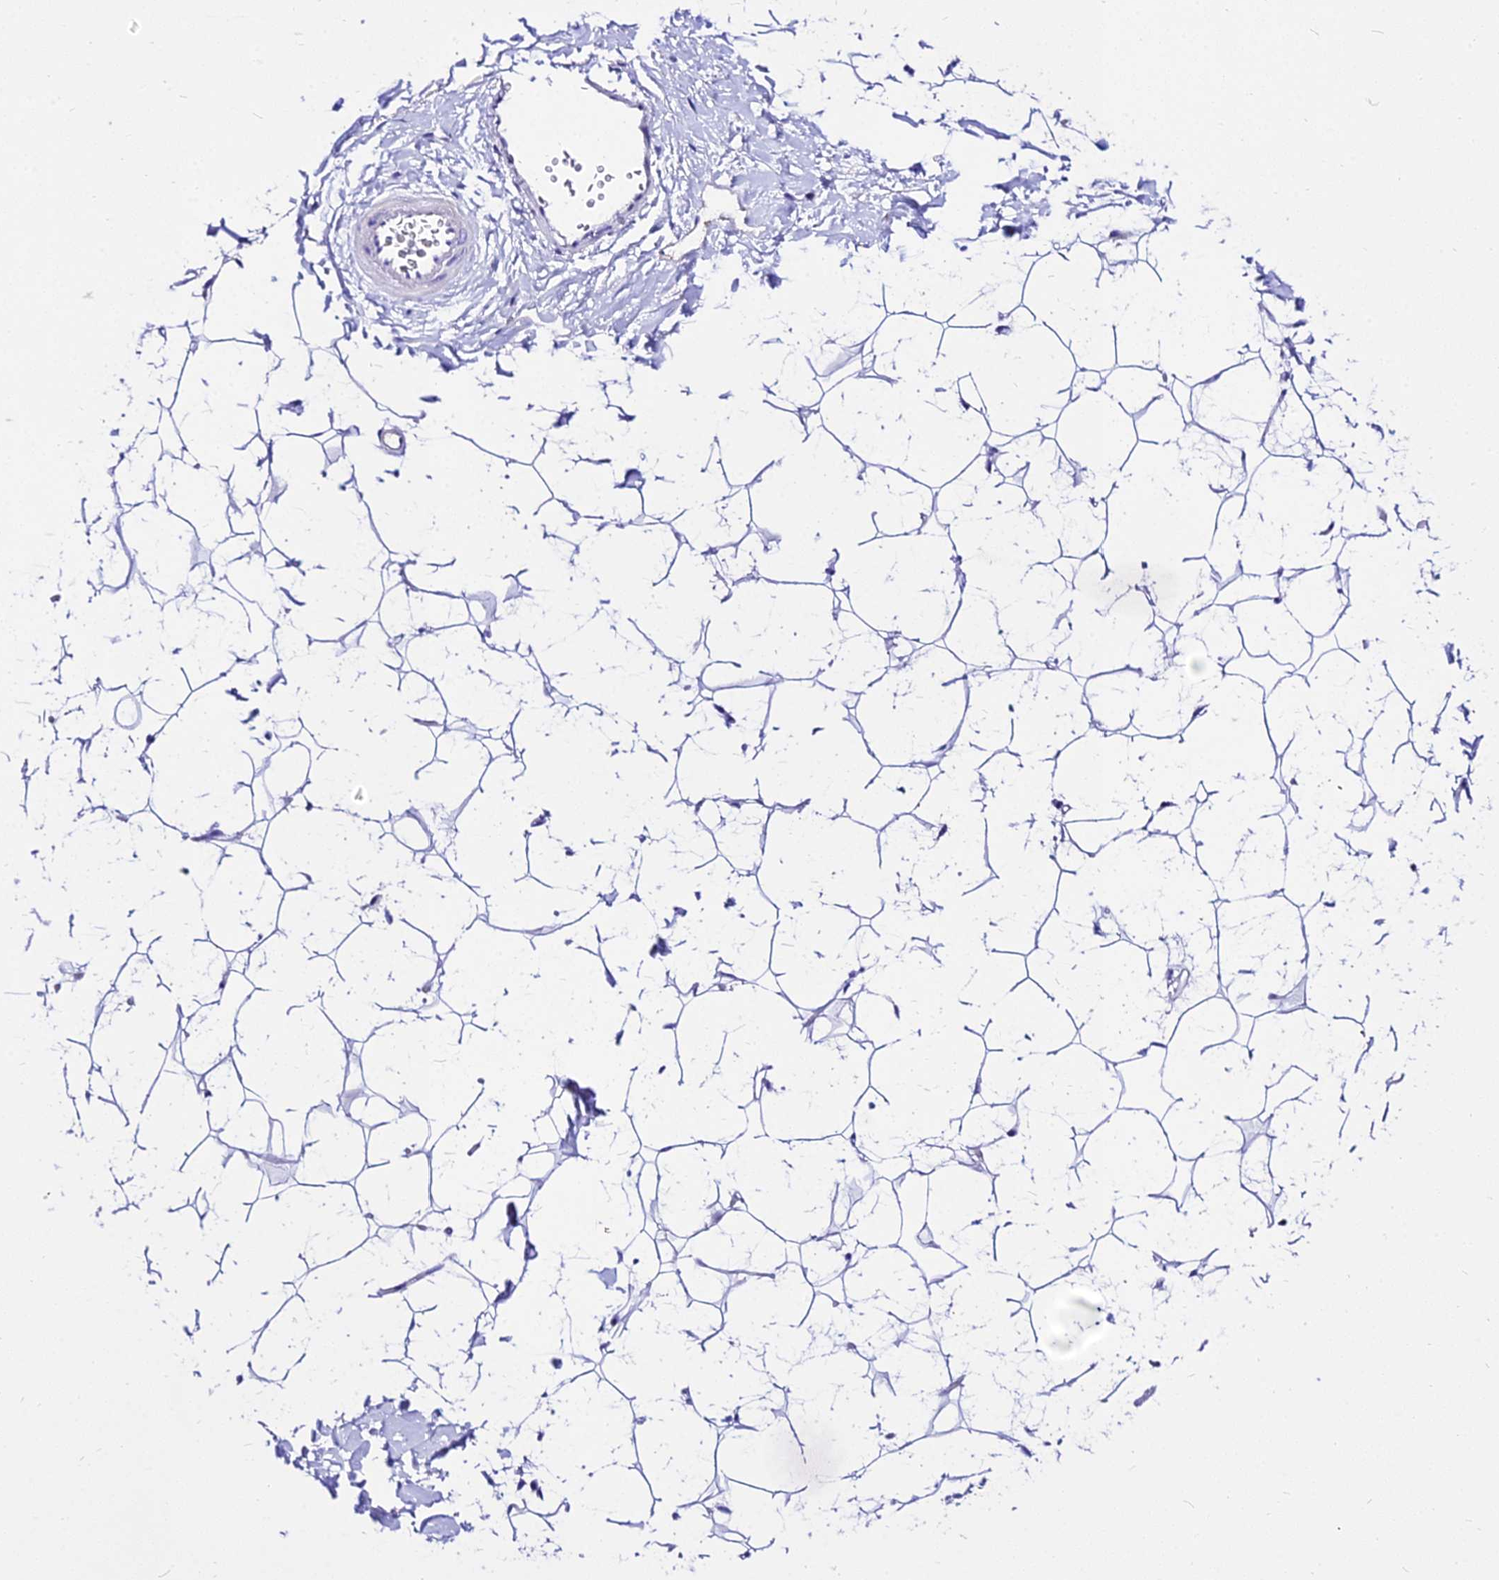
{"staining": {"intensity": "negative", "quantity": "none", "location": "none"}, "tissue": "adipose tissue", "cell_type": "Adipocytes", "image_type": "normal", "snomed": [{"axis": "morphology", "description": "Normal tissue, NOS"}, {"axis": "topography", "description": "Breast"}], "caption": "DAB immunohistochemical staining of unremarkable human adipose tissue displays no significant staining in adipocytes.", "gene": "DEFB106A", "patient": {"sex": "female", "age": 26}}